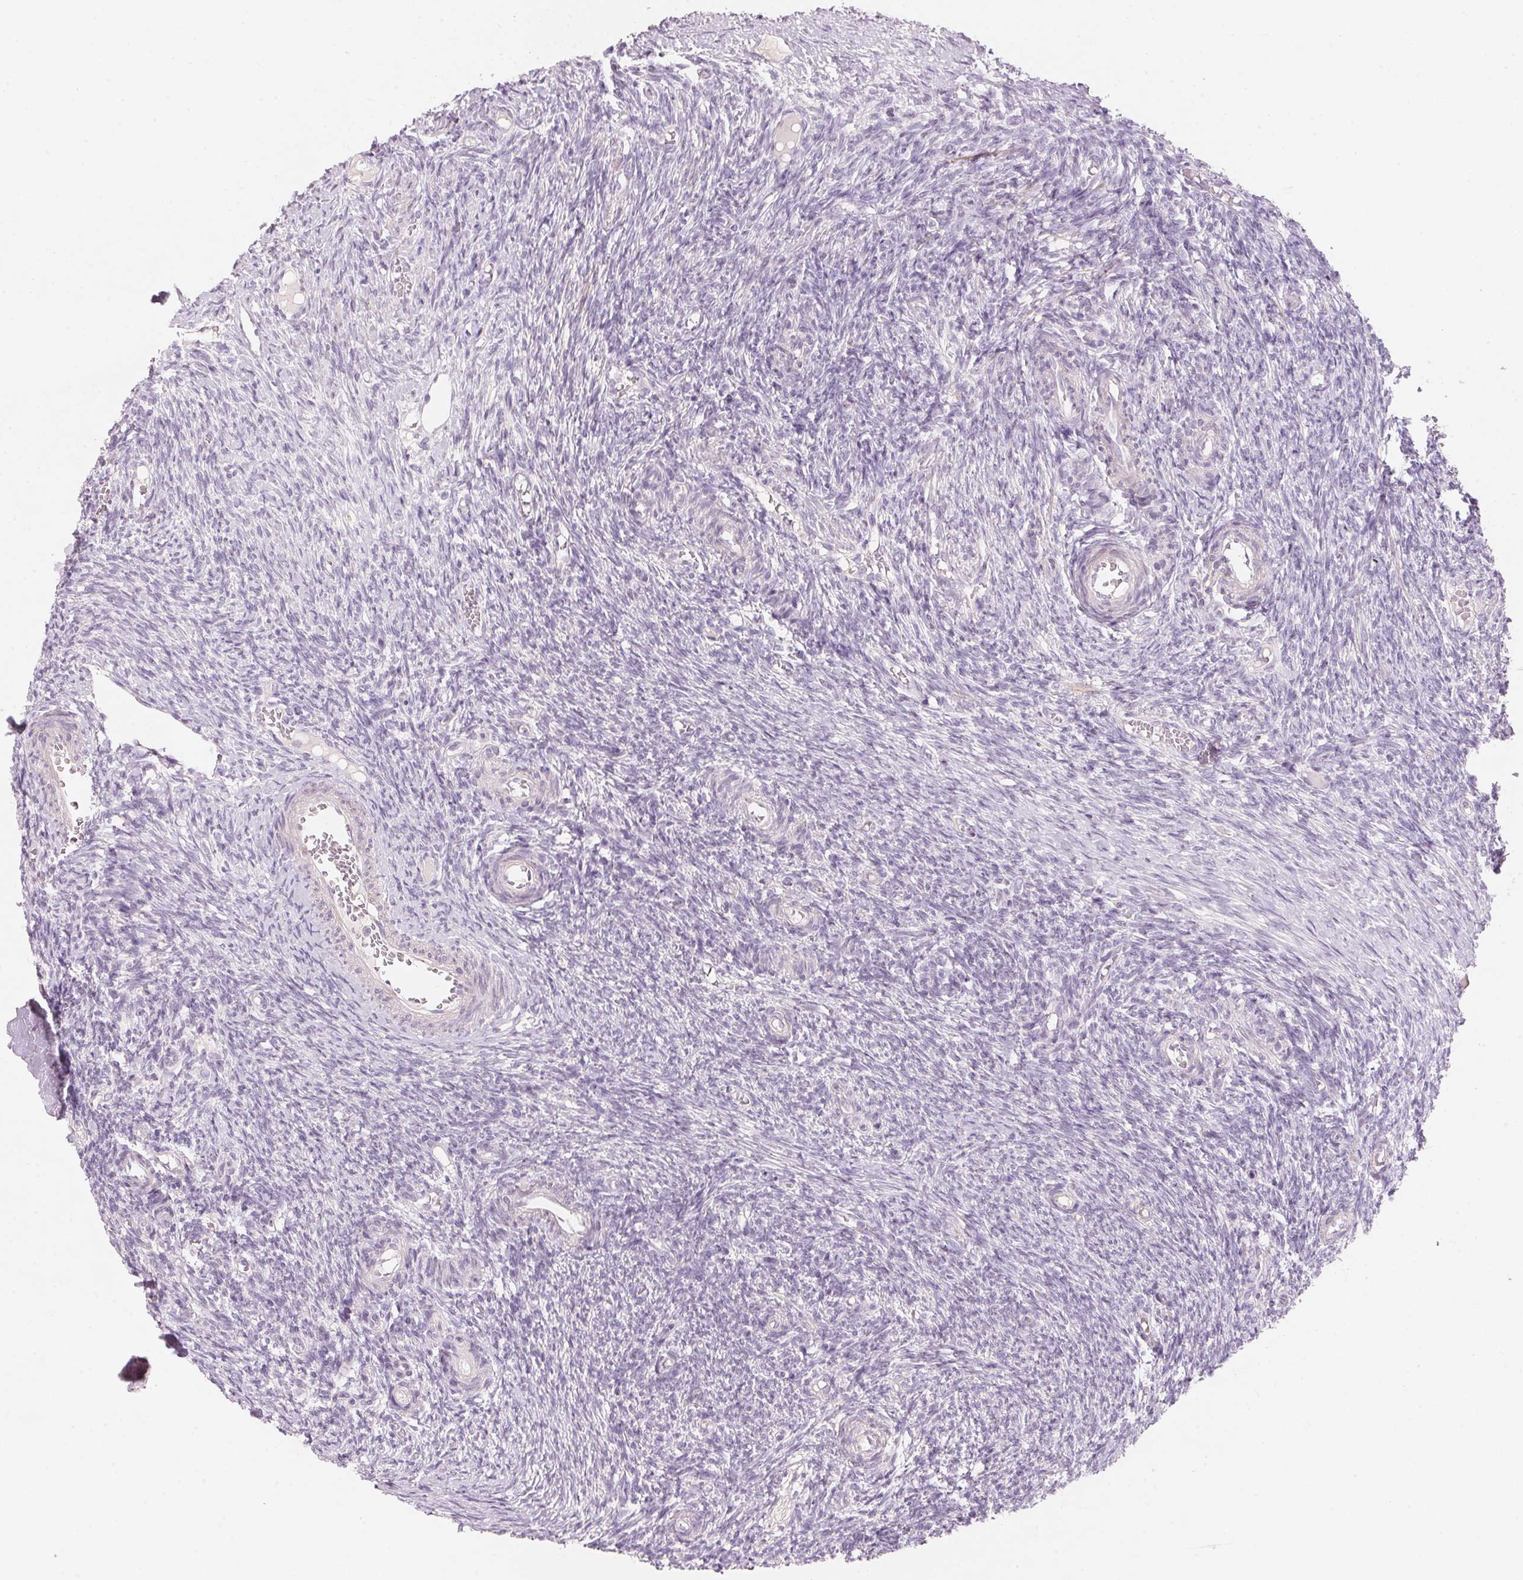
{"staining": {"intensity": "negative", "quantity": "none", "location": "none"}, "tissue": "ovary", "cell_type": "Ovarian stroma cells", "image_type": "normal", "snomed": [{"axis": "morphology", "description": "Normal tissue, NOS"}, {"axis": "topography", "description": "Ovary"}], "caption": "IHC of normal ovary shows no expression in ovarian stroma cells. Brightfield microscopy of IHC stained with DAB (3,3'-diaminobenzidine) (brown) and hematoxylin (blue), captured at high magnification.", "gene": "DRAM2", "patient": {"sex": "female", "age": 39}}